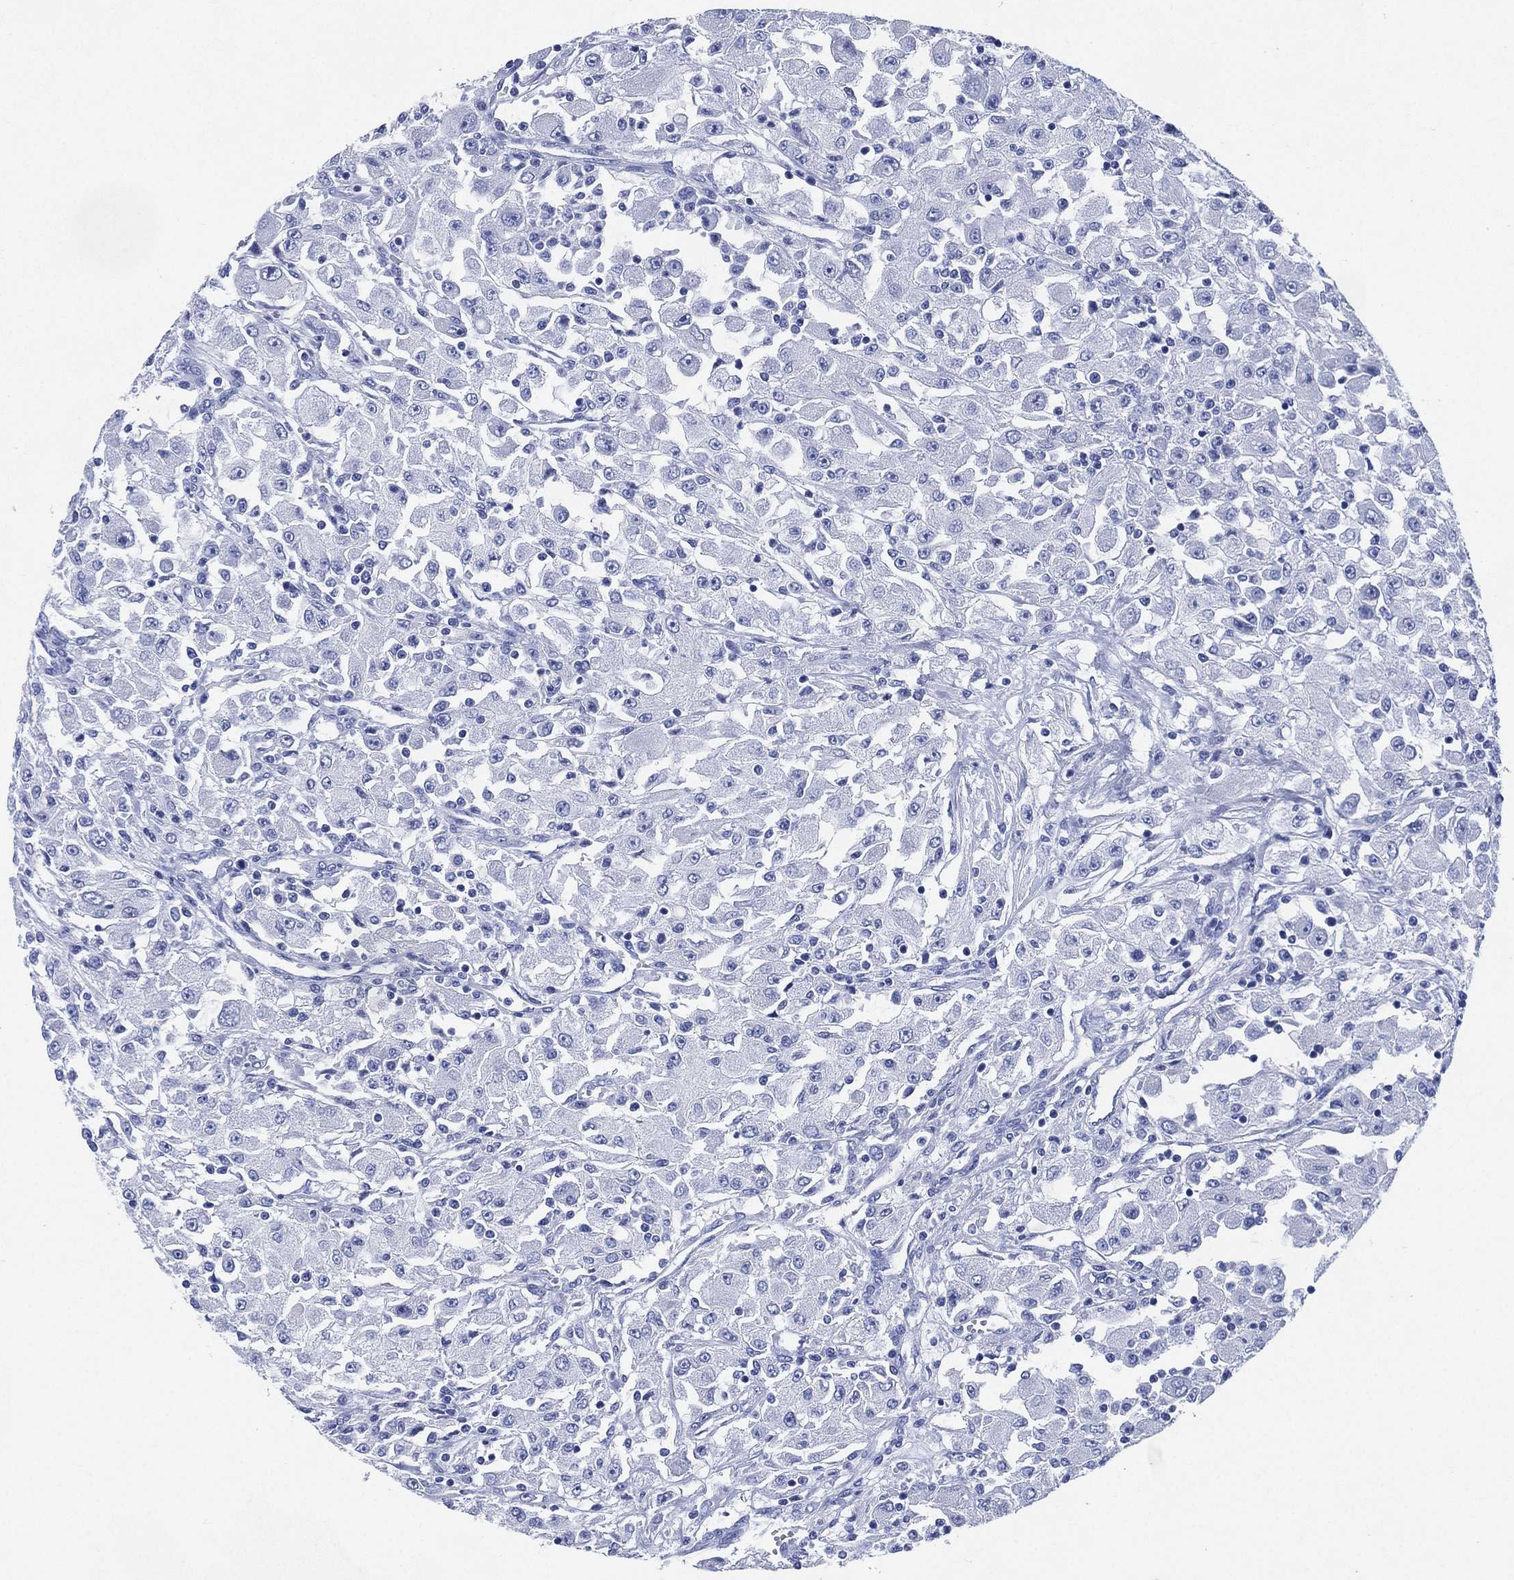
{"staining": {"intensity": "negative", "quantity": "none", "location": "none"}, "tissue": "renal cancer", "cell_type": "Tumor cells", "image_type": "cancer", "snomed": [{"axis": "morphology", "description": "Adenocarcinoma, NOS"}, {"axis": "topography", "description": "Kidney"}], "caption": "An immunohistochemistry image of adenocarcinoma (renal) is shown. There is no staining in tumor cells of adenocarcinoma (renal).", "gene": "SIGLECL1", "patient": {"sex": "female", "age": 67}}